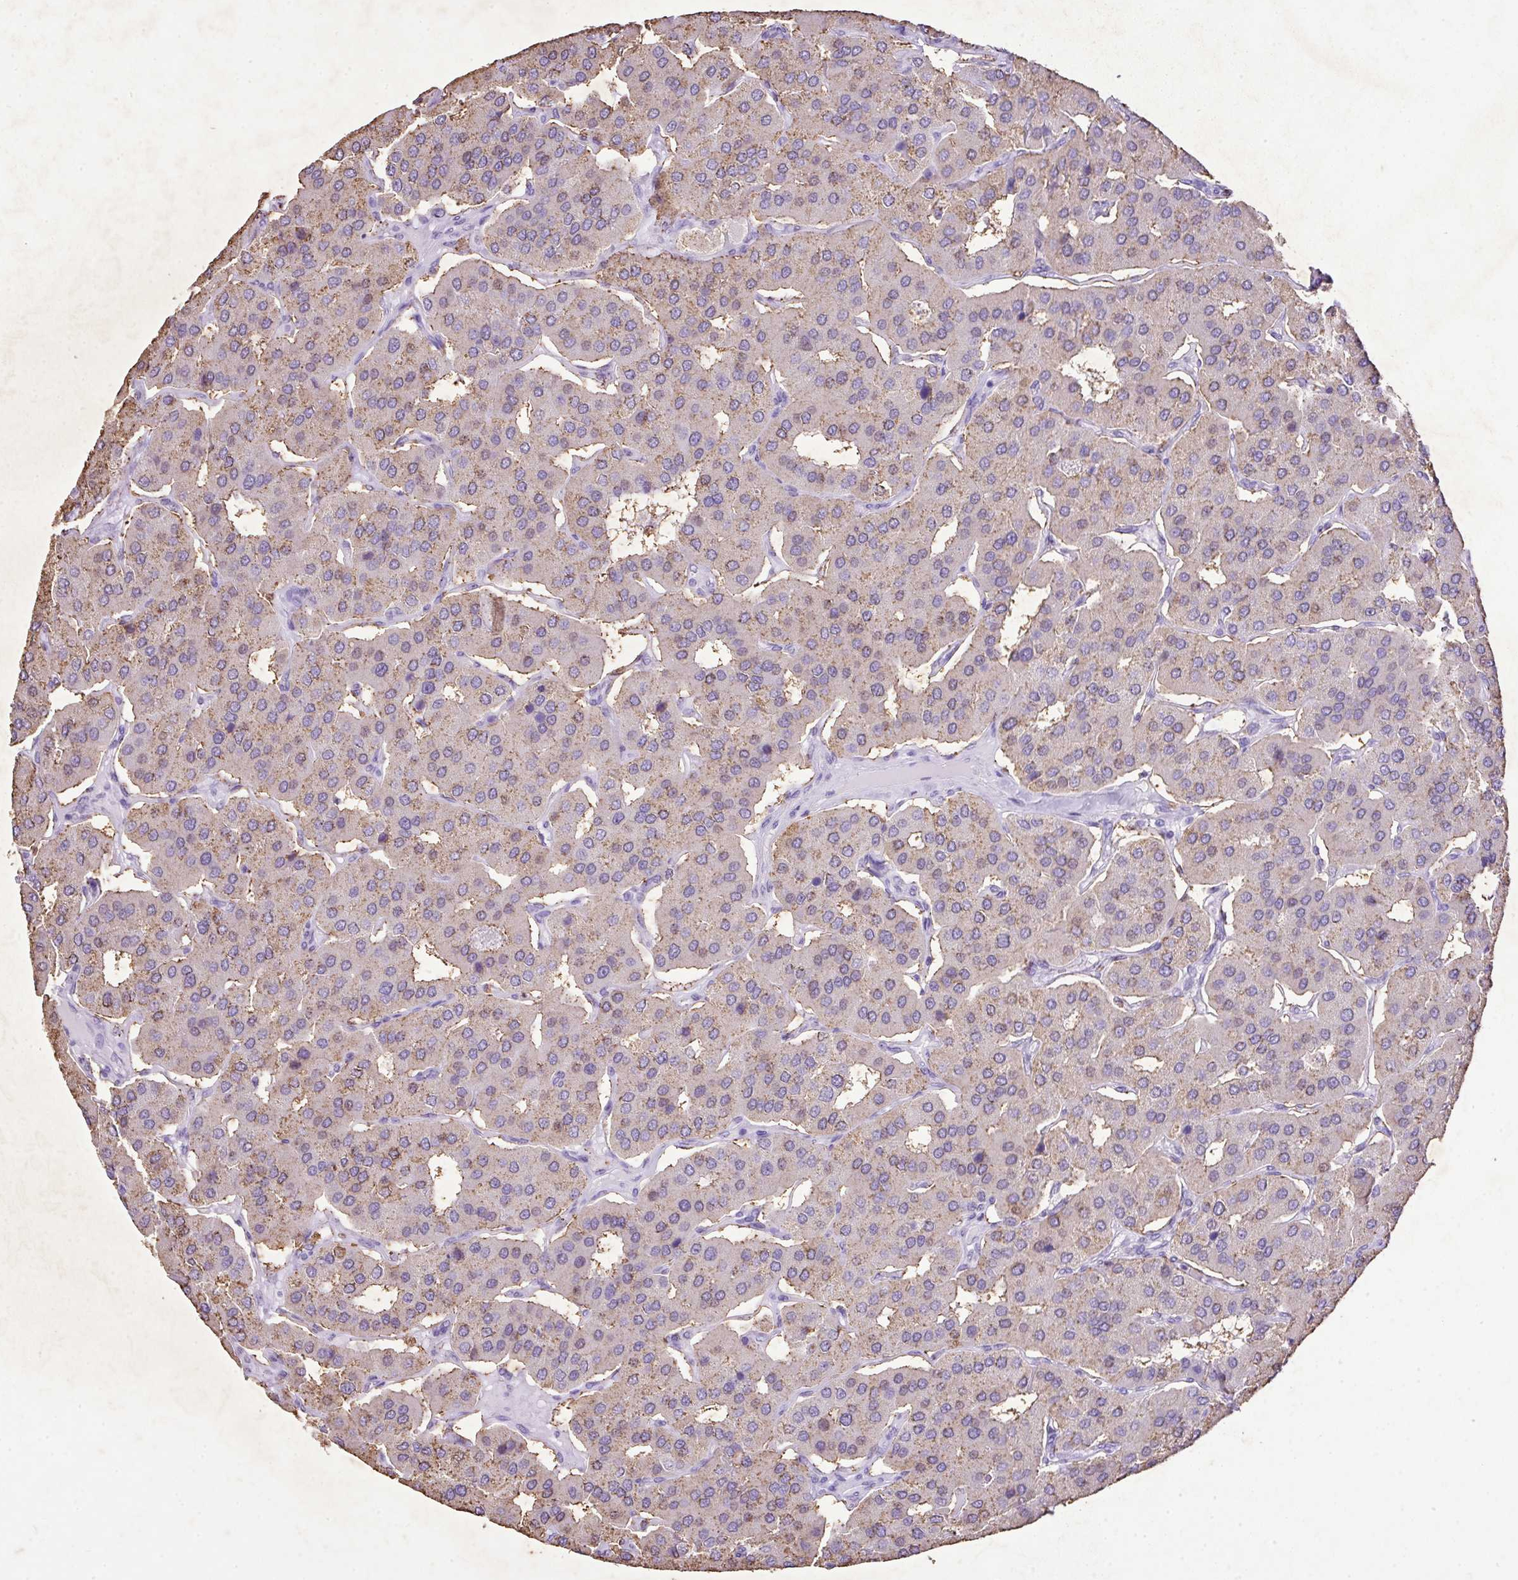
{"staining": {"intensity": "weak", "quantity": "25%-75%", "location": "cytoplasmic/membranous"}, "tissue": "parathyroid gland", "cell_type": "Glandular cells", "image_type": "normal", "snomed": [{"axis": "morphology", "description": "Normal tissue, NOS"}, {"axis": "morphology", "description": "Adenoma, NOS"}, {"axis": "topography", "description": "Parathyroid gland"}], "caption": "This photomicrograph displays immunohistochemistry staining of benign human parathyroid gland, with low weak cytoplasmic/membranous positivity in about 25%-75% of glandular cells.", "gene": "KCNJ11", "patient": {"sex": "female", "age": 86}}